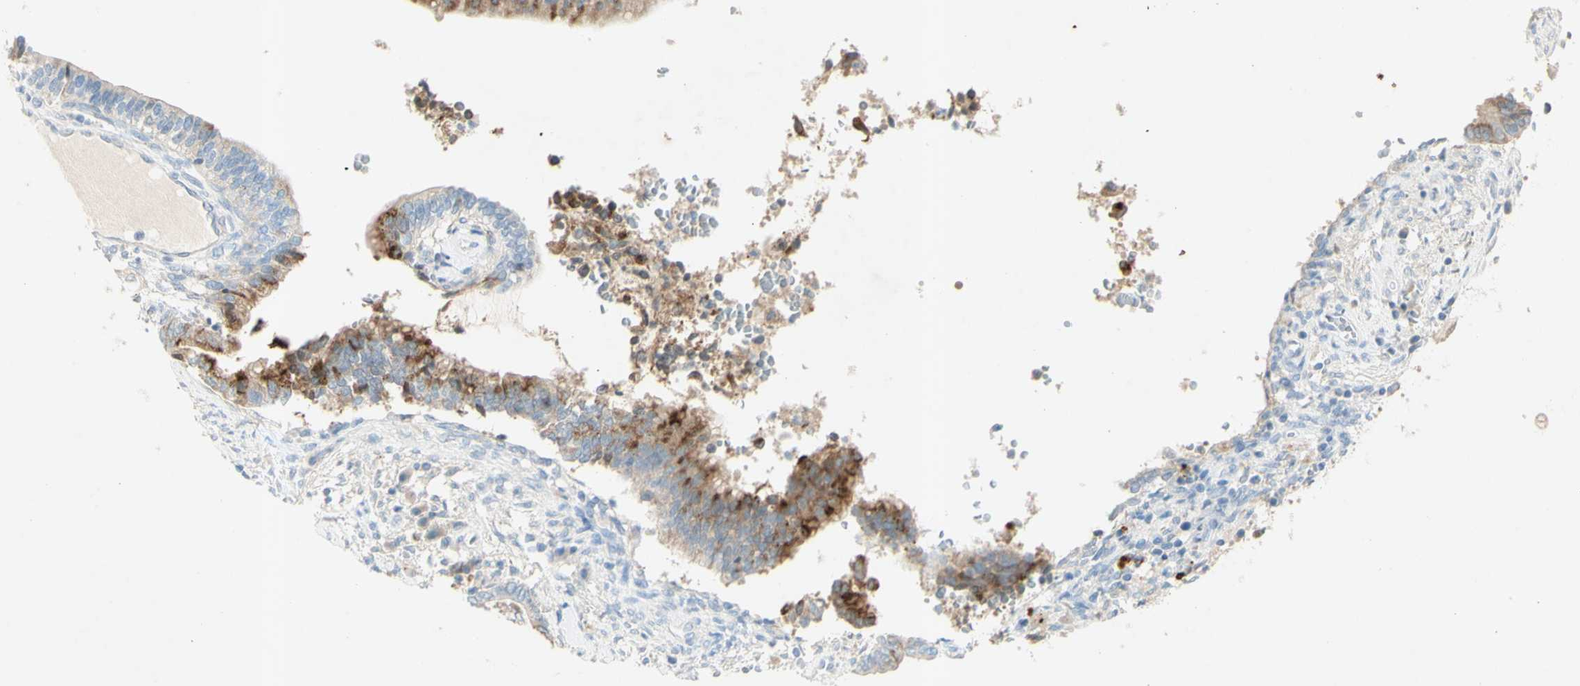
{"staining": {"intensity": "moderate", "quantity": ">75%", "location": "cytoplasmic/membranous"}, "tissue": "cervical cancer", "cell_type": "Tumor cells", "image_type": "cancer", "snomed": [{"axis": "morphology", "description": "Adenocarcinoma, NOS"}, {"axis": "topography", "description": "Cervix"}], "caption": "Immunohistochemical staining of cervical cancer displays moderate cytoplasmic/membranous protein expression in approximately >75% of tumor cells. (Brightfield microscopy of DAB IHC at high magnification).", "gene": "GDF15", "patient": {"sex": "female", "age": 44}}